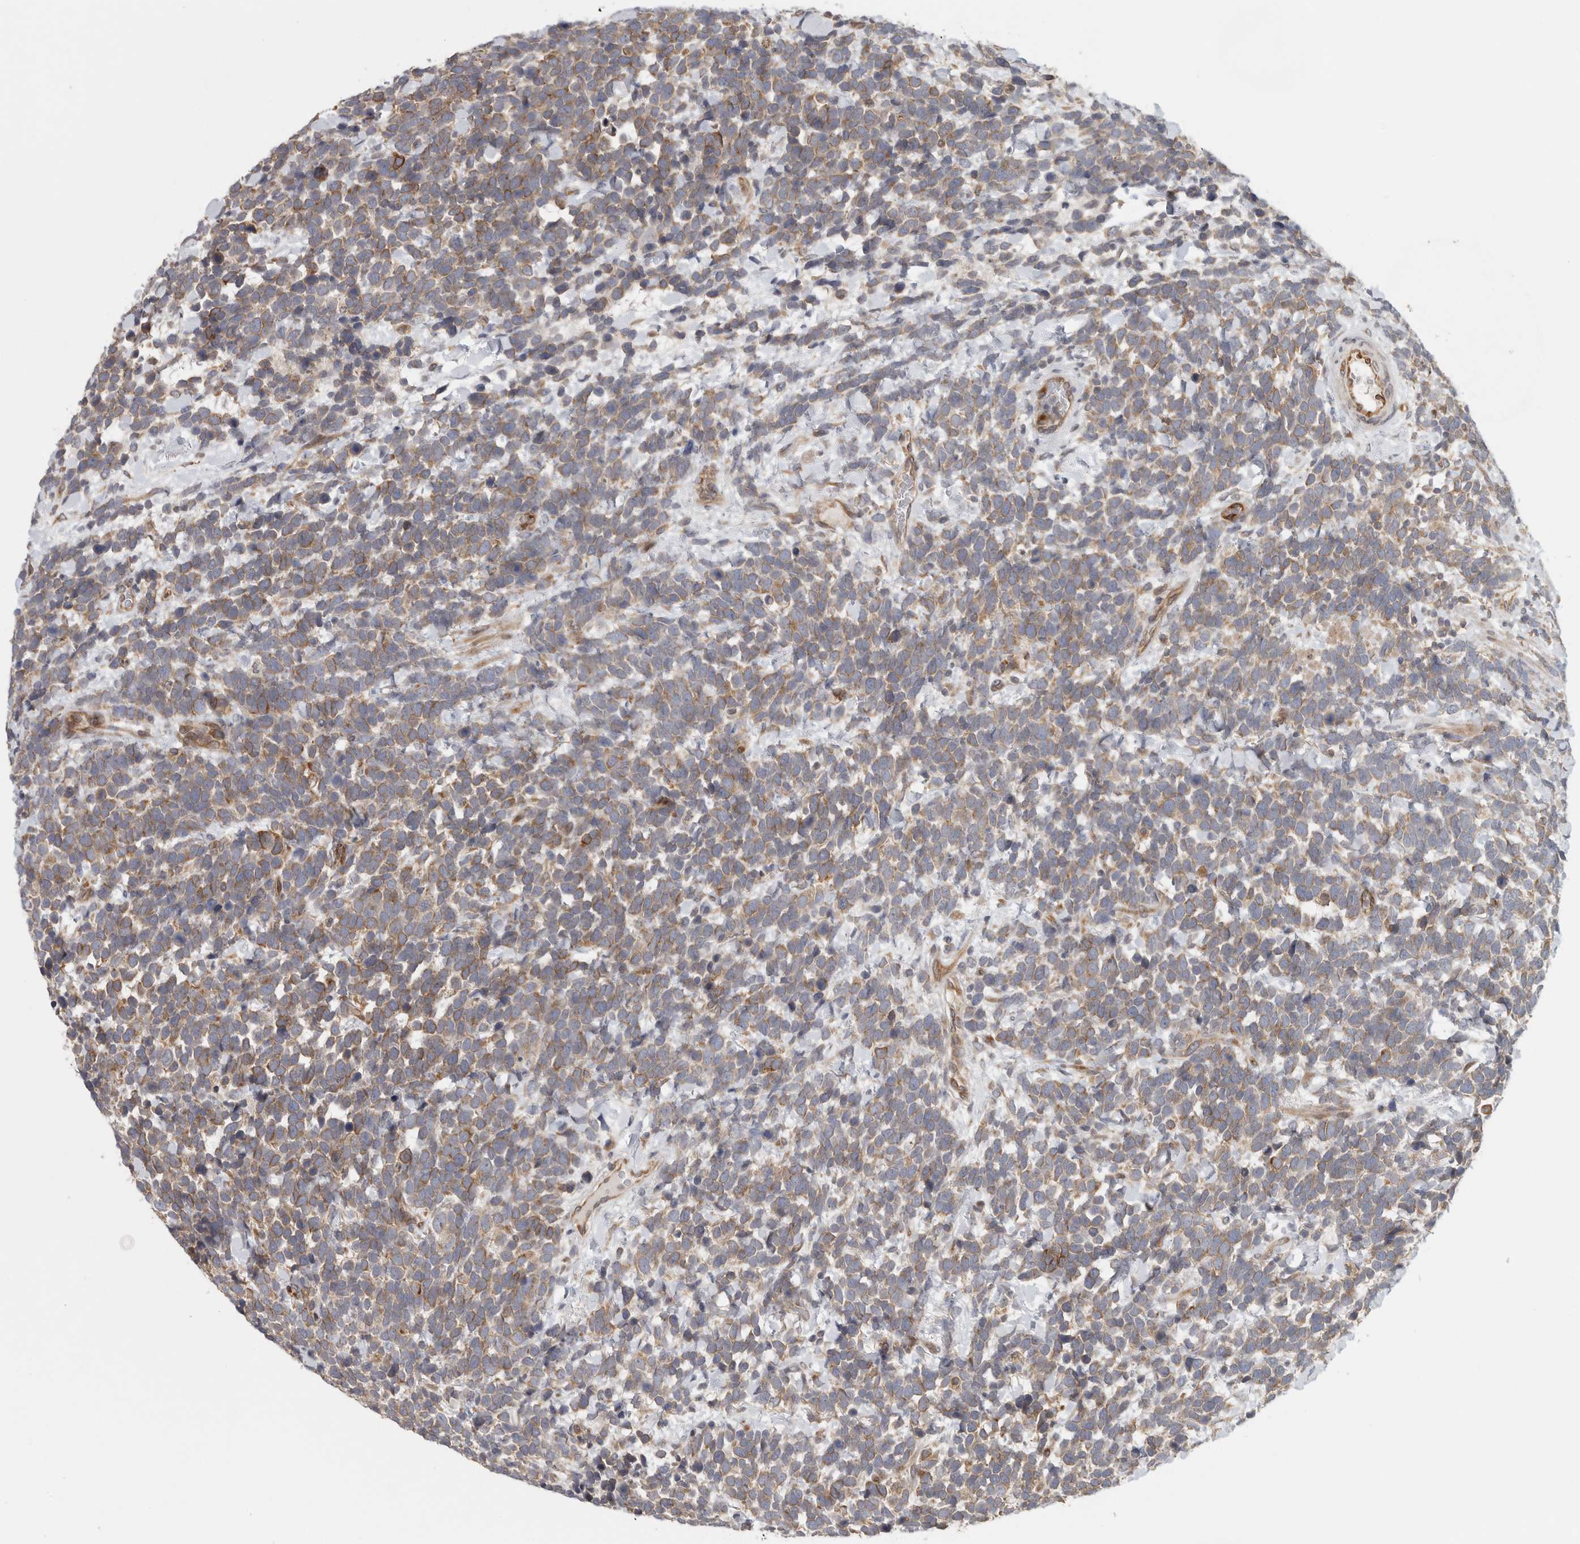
{"staining": {"intensity": "moderate", "quantity": ">75%", "location": "cytoplasmic/membranous"}, "tissue": "urothelial cancer", "cell_type": "Tumor cells", "image_type": "cancer", "snomed": [{"axis": "morphology", "description": "Urothelial carcinoma, High grade"}, {"axis": "topography", "description": "Urinary bladder"}], "caption": "Tumor cells demonstrate medium levels of moderate cytoplasmic/membranous expression in approximately >75% of cells in urothelial carcinoma (high-grade).", "gene": "BCAP29", "patient": {"sex": "female", "age": 82}}